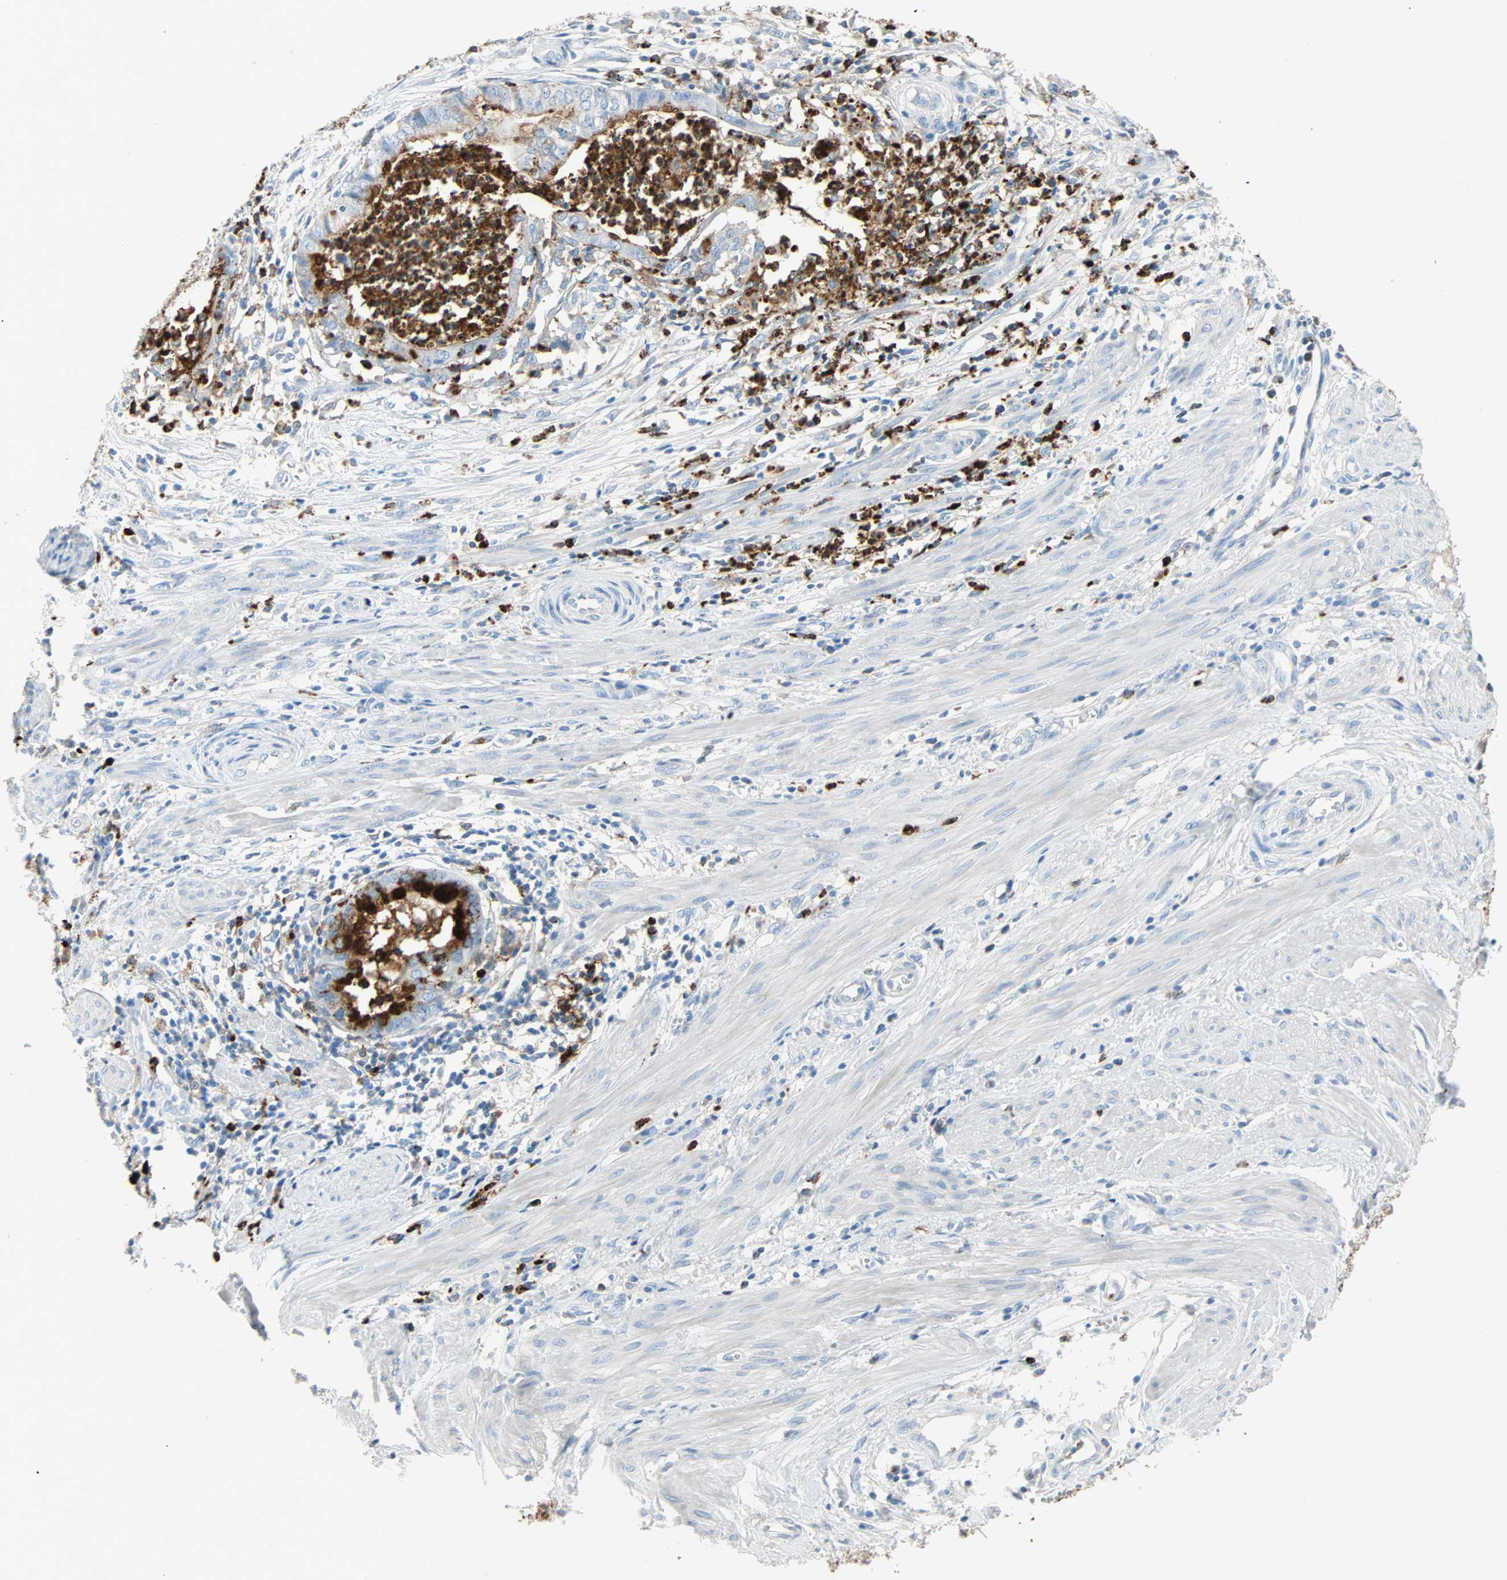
{"staining": {"intensity": "strong", "quantity": "<25%", "location": "cytoplasmic/membranous"}, "tissue": "endometrial cancer", "cell_type": "Tumor cells", "image_type": "cancer", "snomed": [{"axis": "morphology", "description": "Necrosis, NOS"}, {"axis": "morphology", "description": "Adenocarcinoma, NOS"}, {"axis": "topography", "description": "Endometrium"}], "caption": "A histopathology image showing strong cytoplasmic/membranous staining in approximately <25% of tumor cells in endometrial adenocarcinoma, as visualized by brown immunohistochemical staining.", "gene": "CLEC4A", "patient": {"sex": "female", "age": 79}}